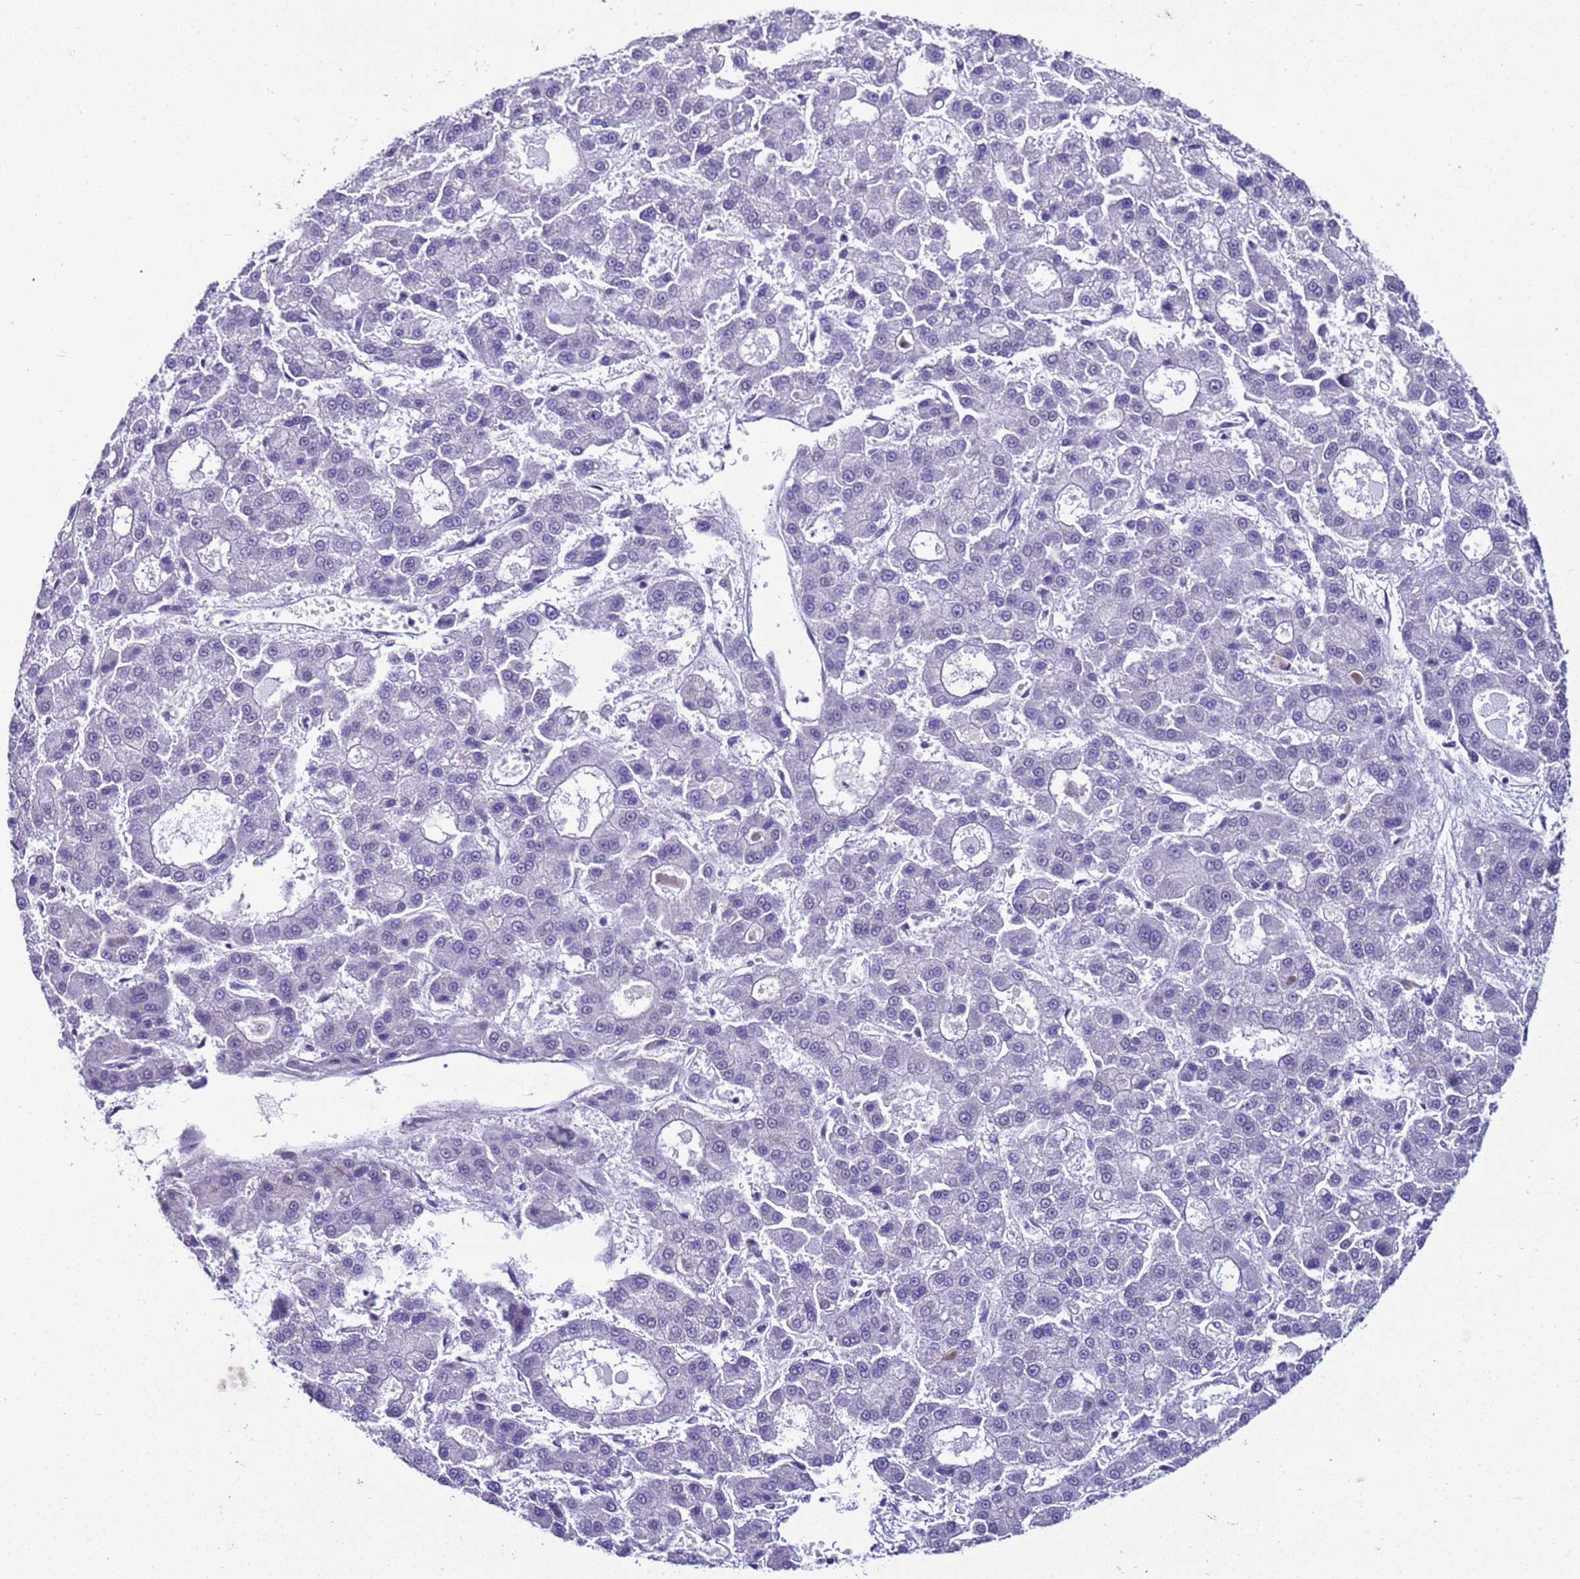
{"staining": {"intensity": "negative", "quantity": "none", "location": "none"}, "tissue": "liver cancer", "cell_type": "Tumor cells", "image_type": "cancer", "snomed": [{"axis": "morphology", "description": "Carcinoma, Hepatocellular, NOS"}, {"axis": "topography", "description": "Liver"}], "caption": "Protein analysis of liver cancer exhibits no significant positivity in tumor cells. (Brightfield microscopy of DAB immunohistochemistry (IHC) at high magnification).", "gene": "LRRC10B", "patient": {"sex": "male", "age": 70}}